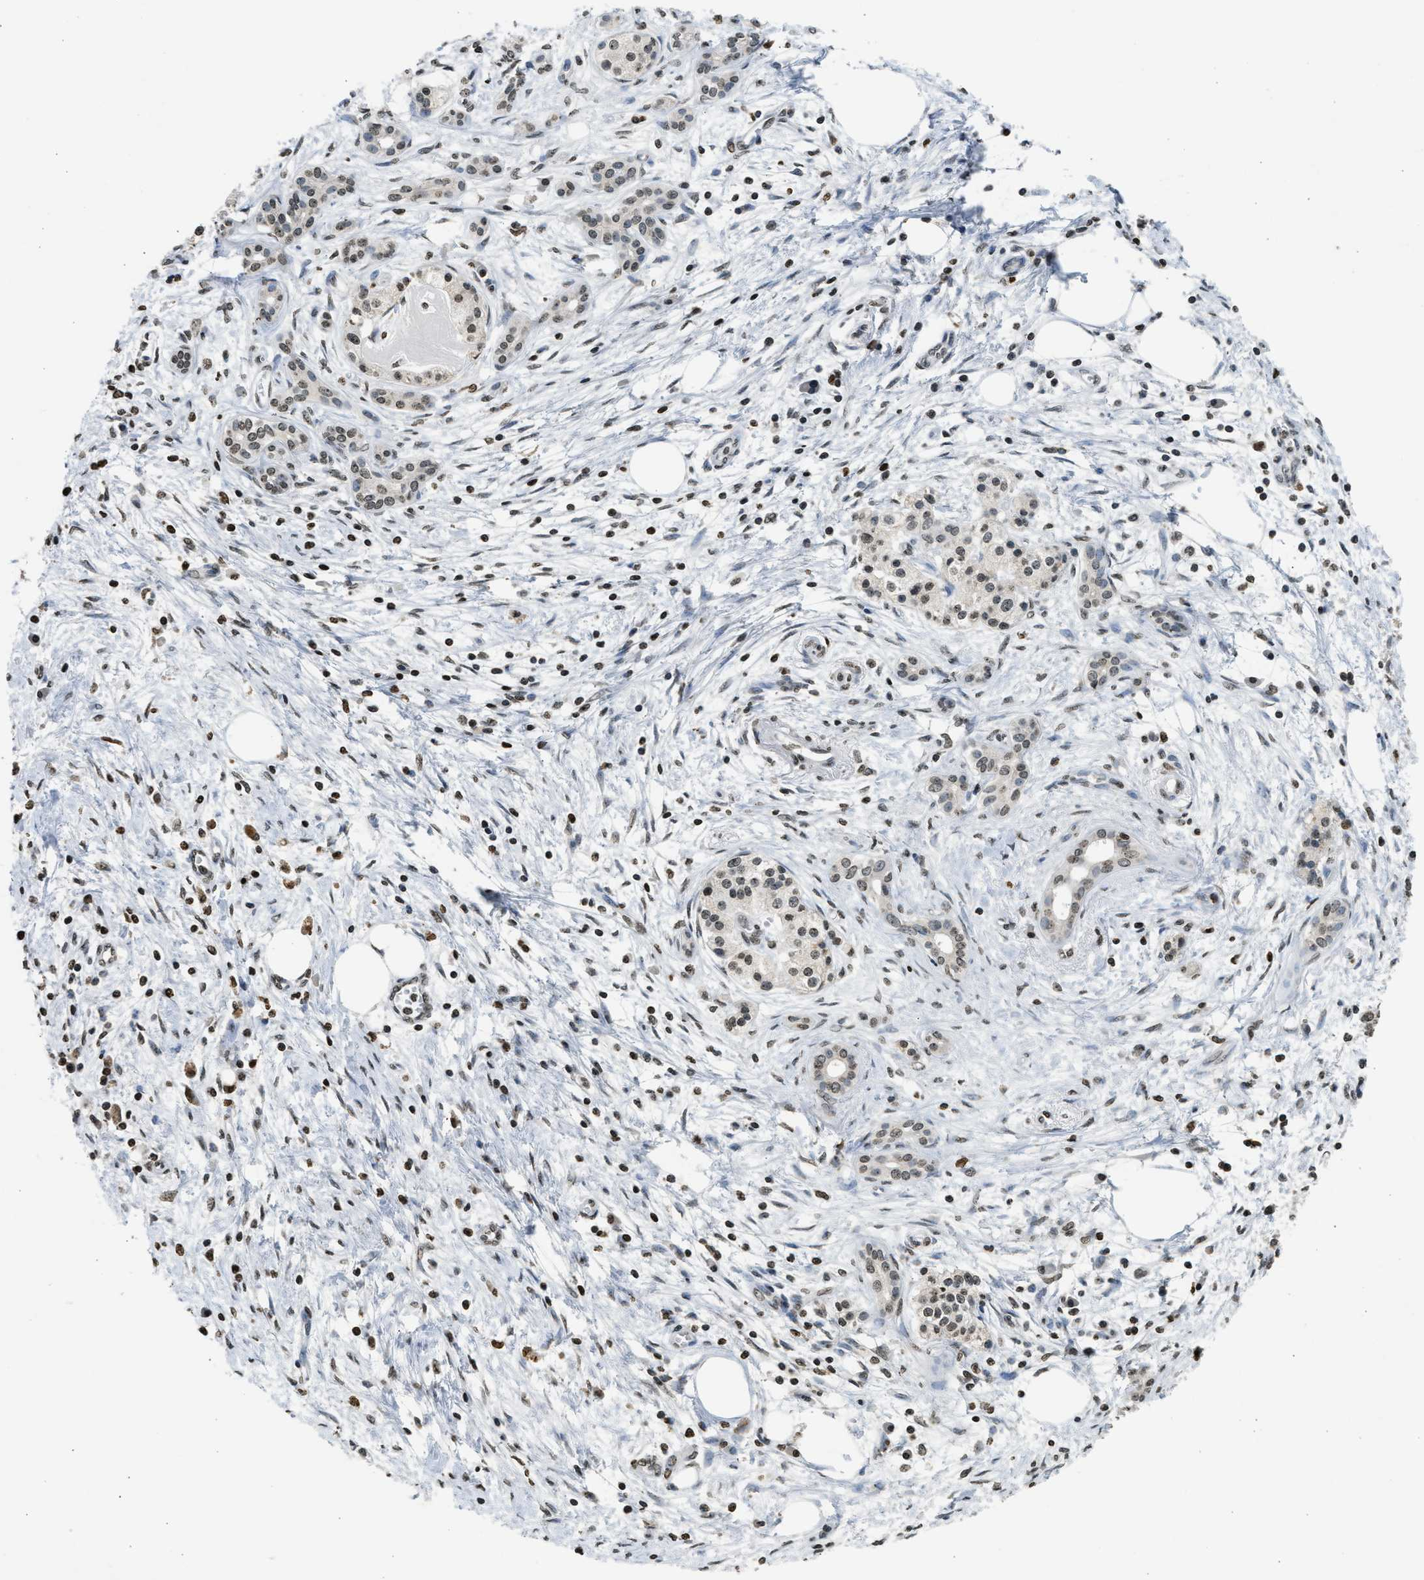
{"staining": {"intensity": "weak", "quantity": ">75%", "location": "nuclear"}, "tissue": "pancreatic cancer", "cell_type": "Tumor cells", "image_type": "cancer", "snomed": [{"axis": "morphology", "description": "Adenocarcinoma, NOS"}, {"axis": "topography", "description": "Pancreas"}], "caption": "DAB immunohistochemical staining of human adenocarcinoma (pancreatic) shows weak nuclear protein positivity in approximately >75% of tumor cells.", "gene": "RRAGC", "patient": {"sex": "female", "age": 70}}